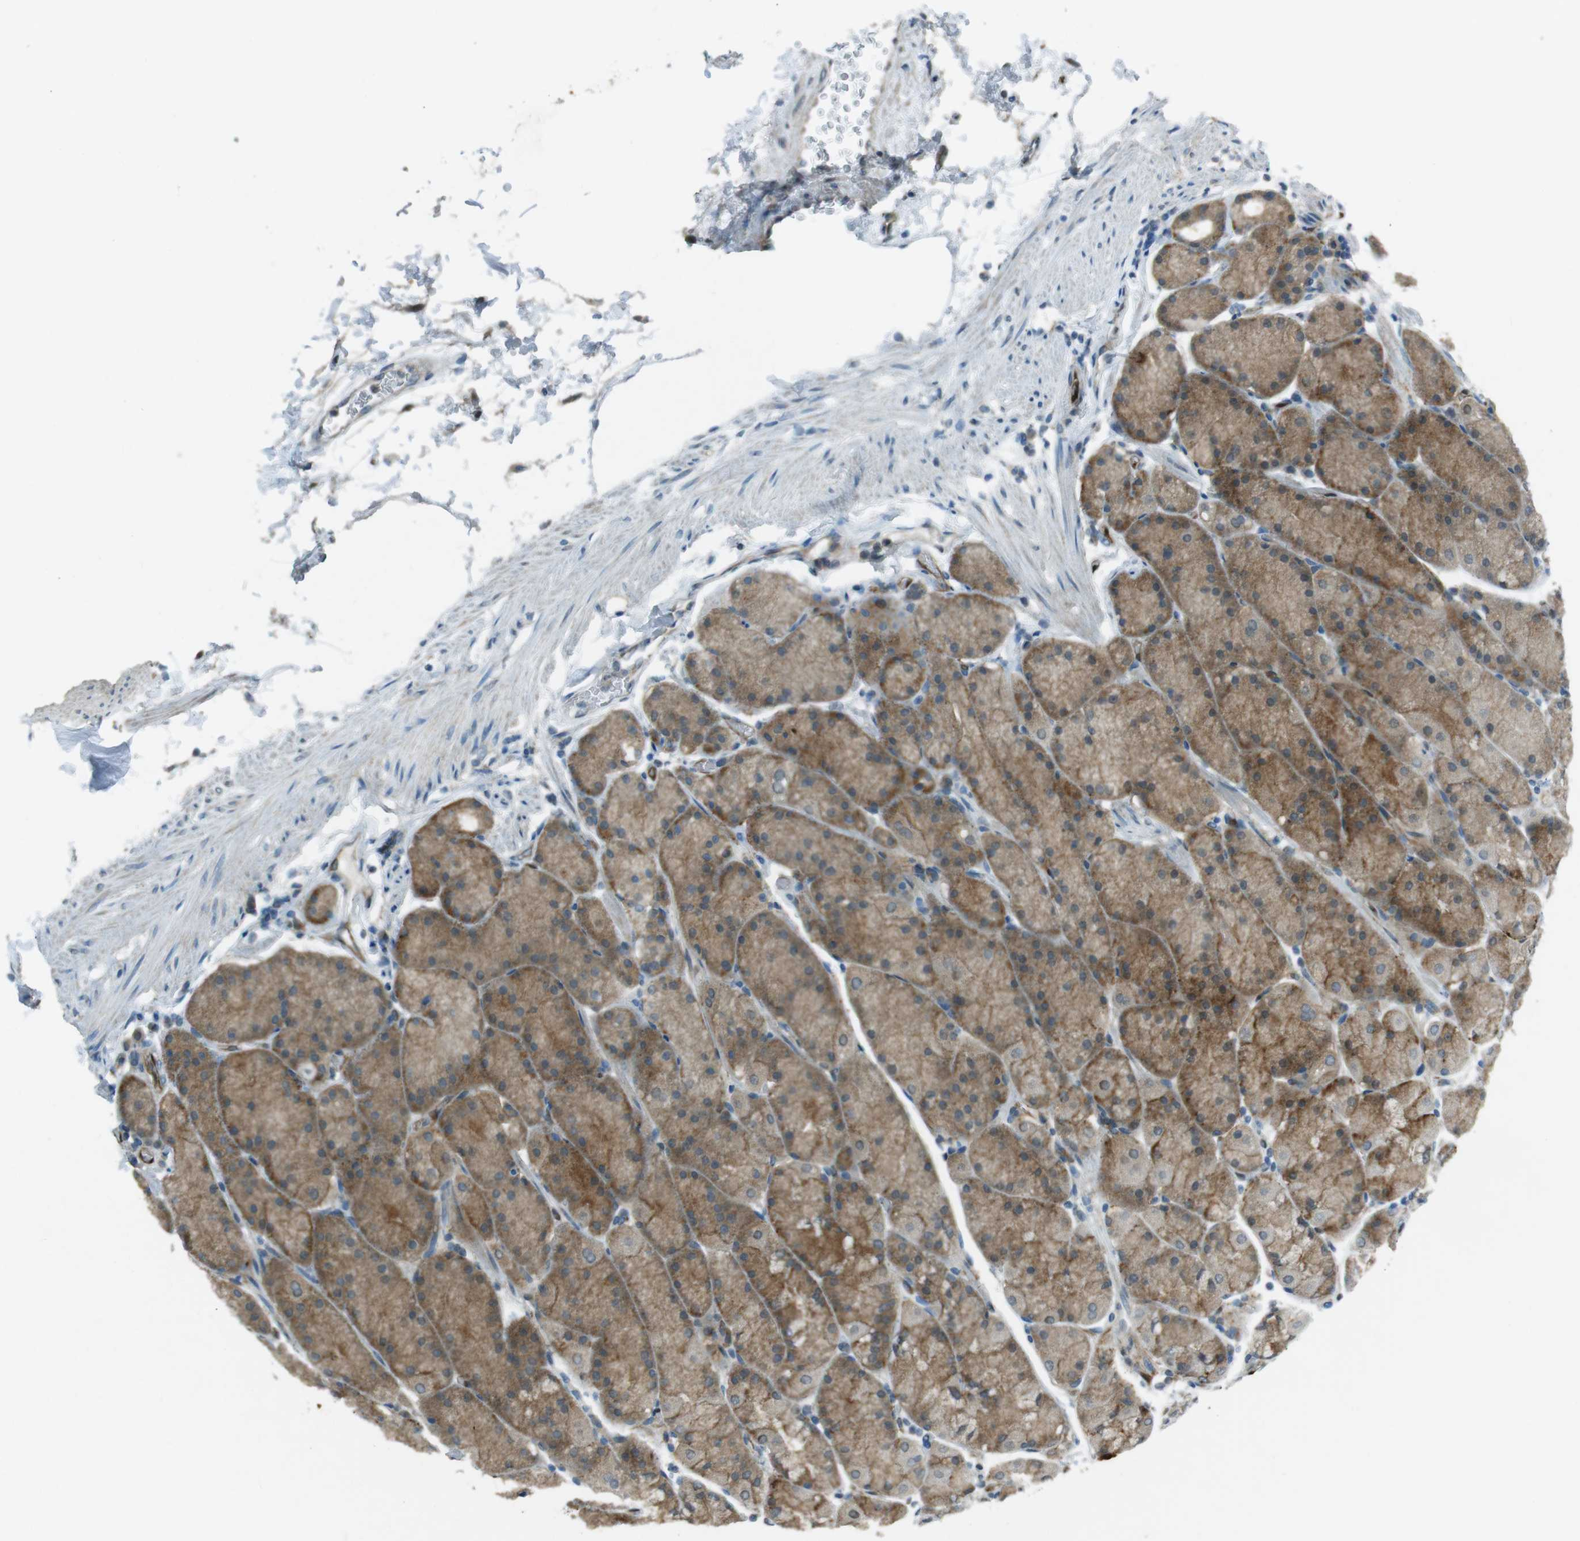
{"staining": {"intensity": "strong", "quantity": ">75%", "location": "cytoplasmic/membranous"}, "tissue": "stomach", "cell_type": "Glandular cells", "image_type": "normal", "snomed": [{"axis": "morphology", "description": "Normal tissue, NOS"}, {"axis": "topography", "description": "Stomach, upper"}, {"axis": "topography", "description": "Stomach"}], "caption": "Stomach stained with IHC displays strong cytoplasmic/membranous positivity in about >75% of glandular cells. The protein of interest is shown in brown color, while the nuclei are stained blue.", "gene": "MFAP3", "patient": {"sex": "male", "age": 76}}